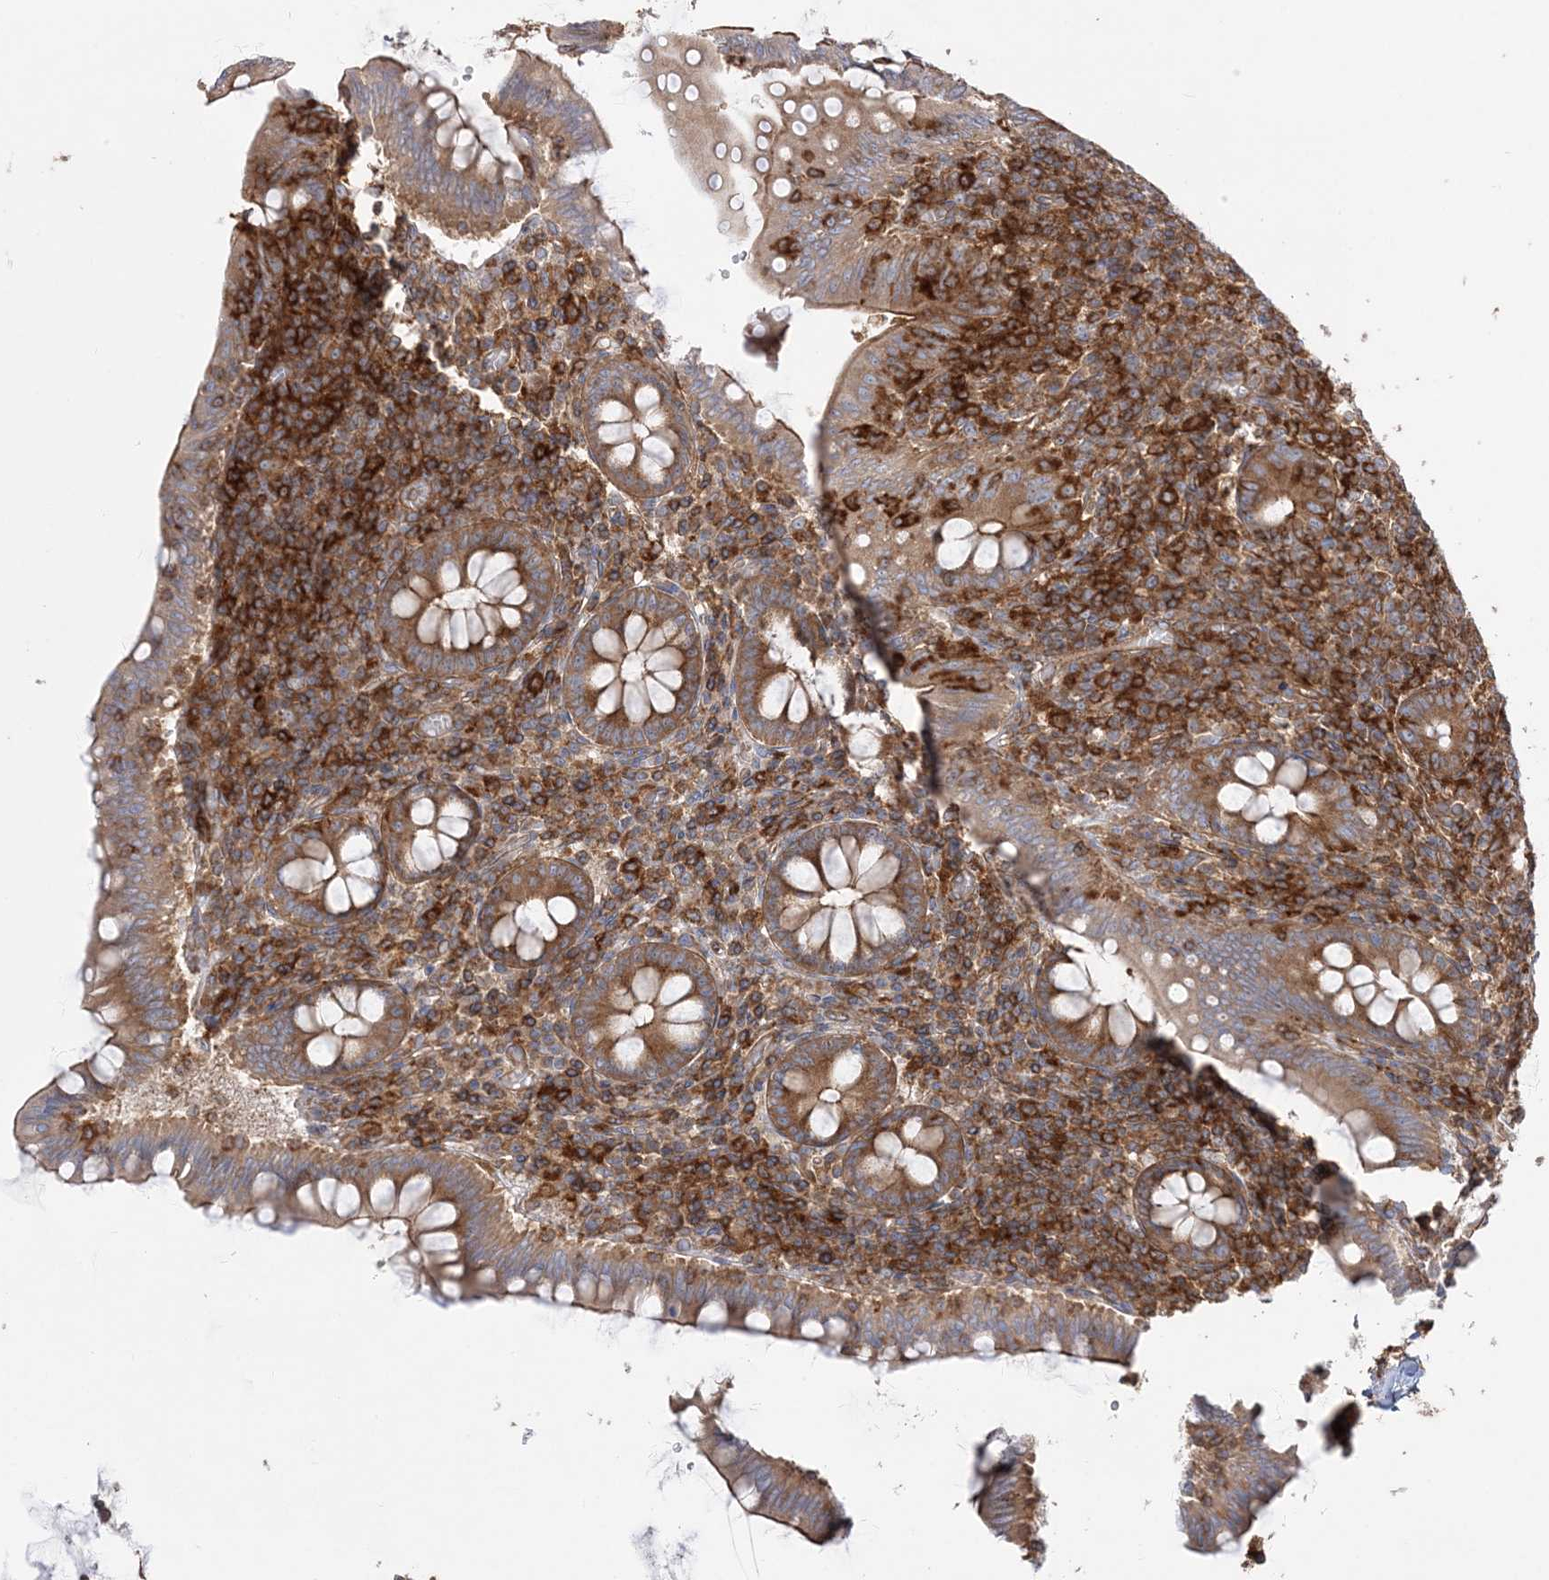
{"staining": {"intensity": "strong", "quantity": ">75%", "location": "cytoplasmic/membranous"}, "tissue": "appendix", "cell_type": "Glandular cells", "image_type": "normal", "snomed": [{"axis": "morphology", "description": "Normal tissue, NOS"}, {"axis": "topography", "description": "Appendix"}], "caption": "Protein expression analysis of benign human appendix reveals strong cytoplasmic/membranous positivity in about >75% of glandular cells.", "gene": "TBC1D5", "patient": {"sex": "male", "age": 14}}